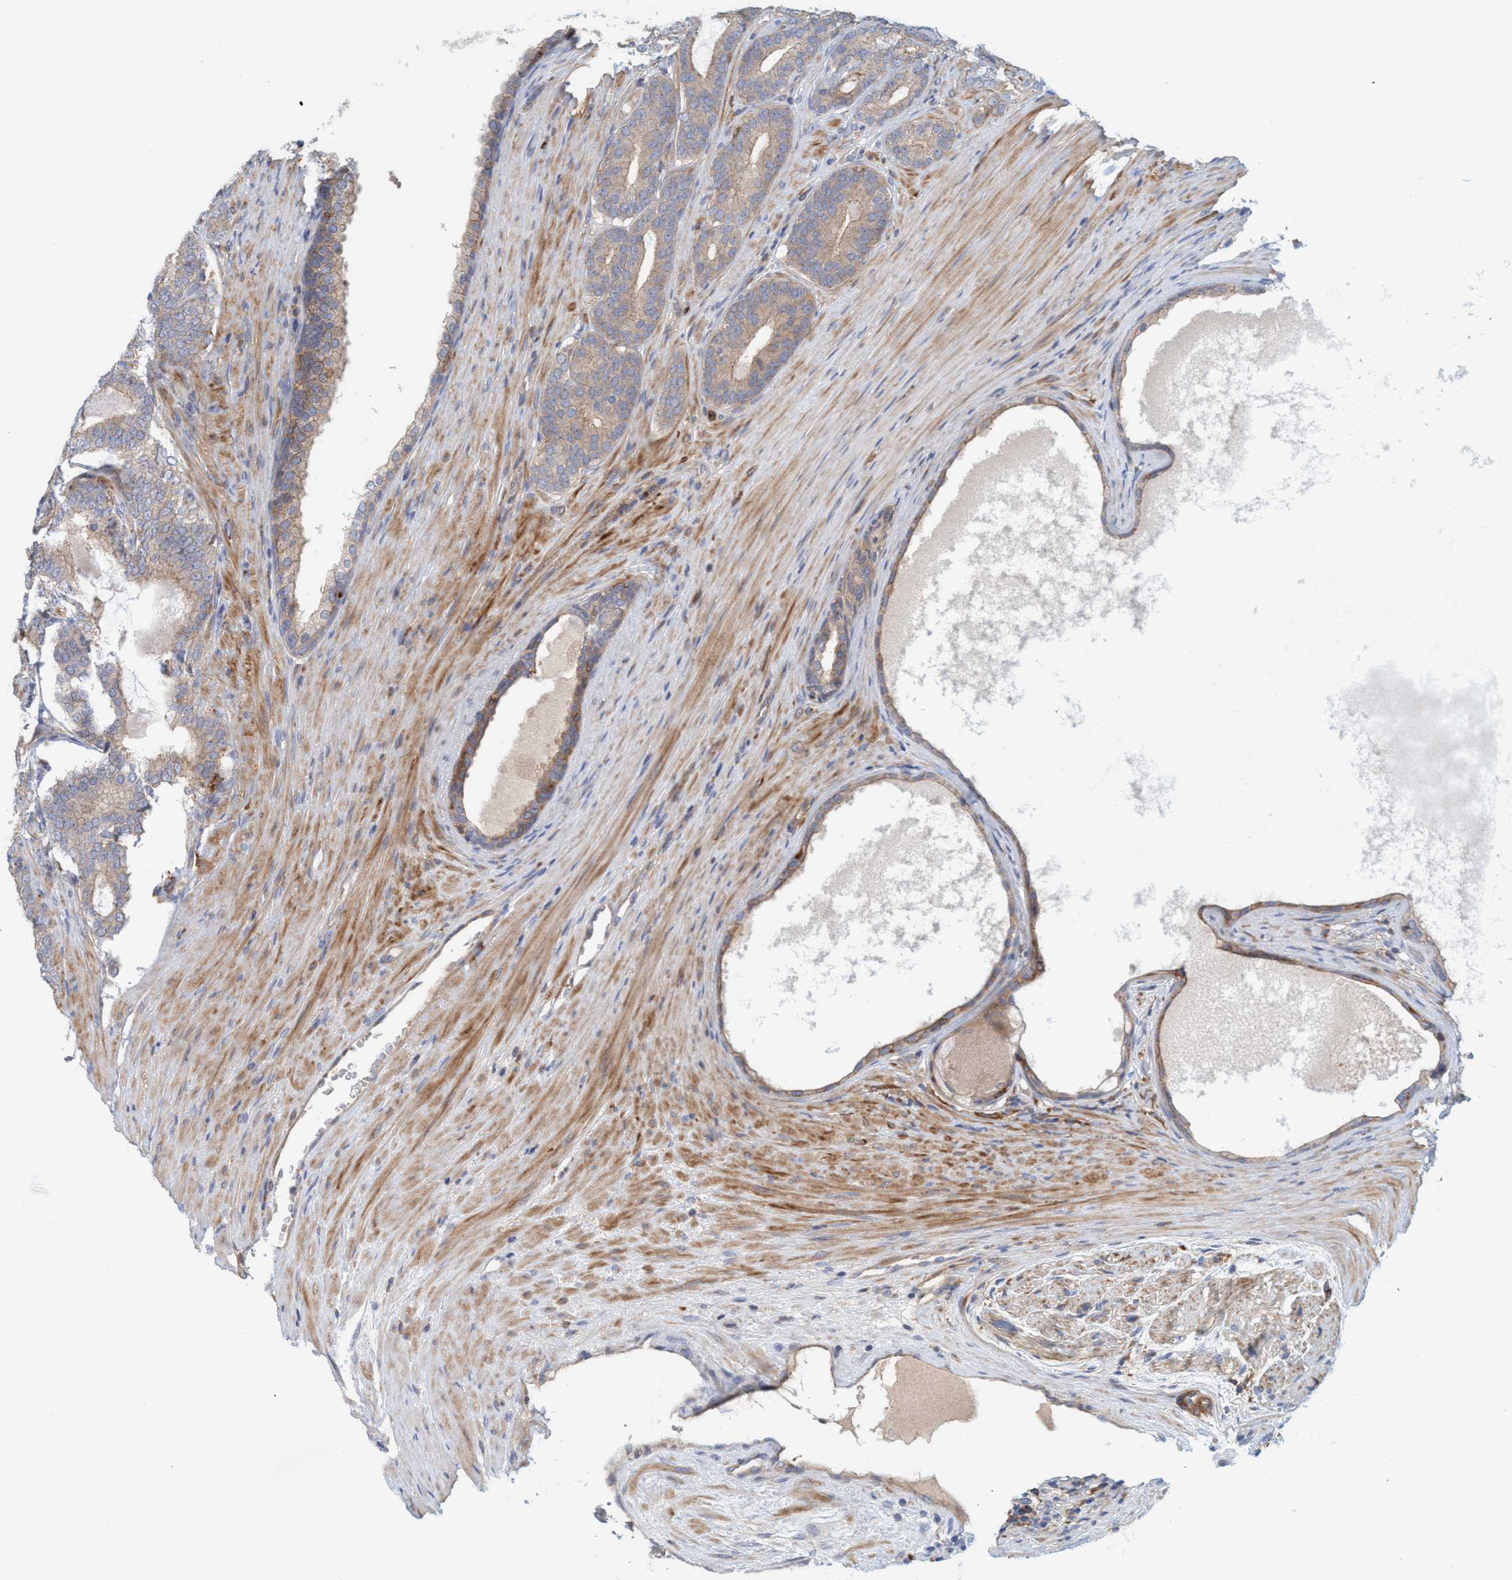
{"staining": {"intensity": "weak", "quantity": ">75%", "location": "cytoplasmic/membranous"}, "tissue": "prostate cancer", "cell_type": "Tumor cells", "image_type": "cancer", "snomed": [{"axis": "morphology", "description": "Adenocarcinoma, High grade"}, {"axis": "topography", "description": "Prostate"}], "caption": "Protein staining of prostate adenocarcinoma (high-grade) tissue shows weak cytoplasmic/membranous staining in about >75% of tumor cells.", "gene": "SPECC1", "patient": {"sex": "male", "age": 60}}